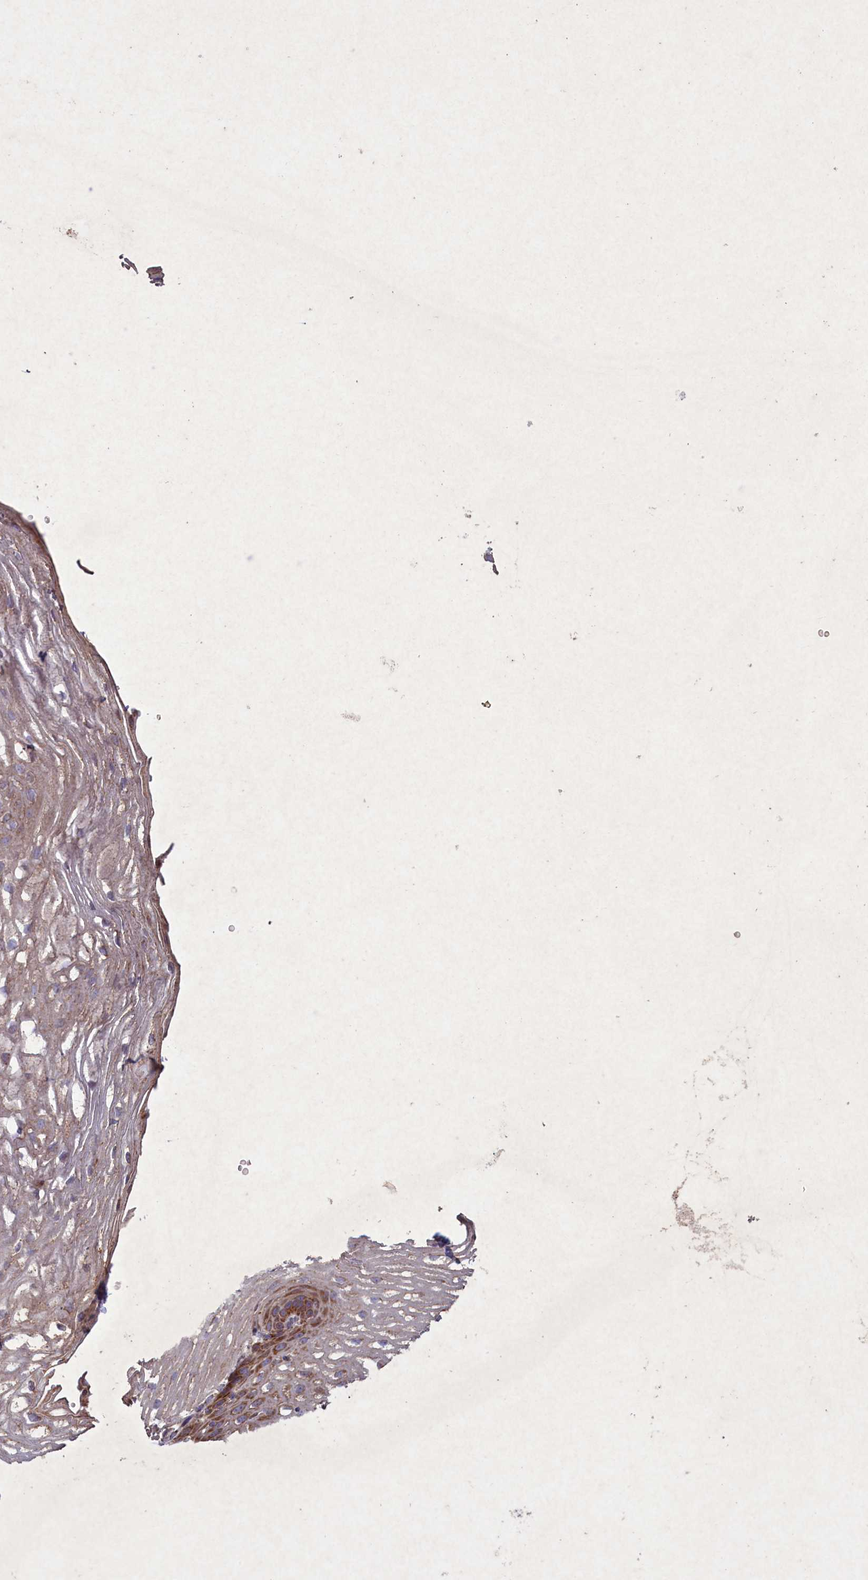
{"staining": {"intensity": "moderate", "quantity": "25%-75%", "location": "cytoplasmic/membranous"}, "tissue": "esophagus", "cell_type": "Squamous epithelial cells", "image_type": "normal", "snomed": [{"axis": "morphology", "description": "Normal tissue, NOS"}, {"axis": "topography", "description": "Esophagus"}], "caption": "Immunohistochemistry of unremarkable human esophagus shows medium levels of moderate cytoplasmic/membranous expression in approximately 25%-75% of squamous epithelial cells. Nuclei are stained in blue.", "gene": "CIAO2B", "patient": {"sex": "female", "age": 66}}